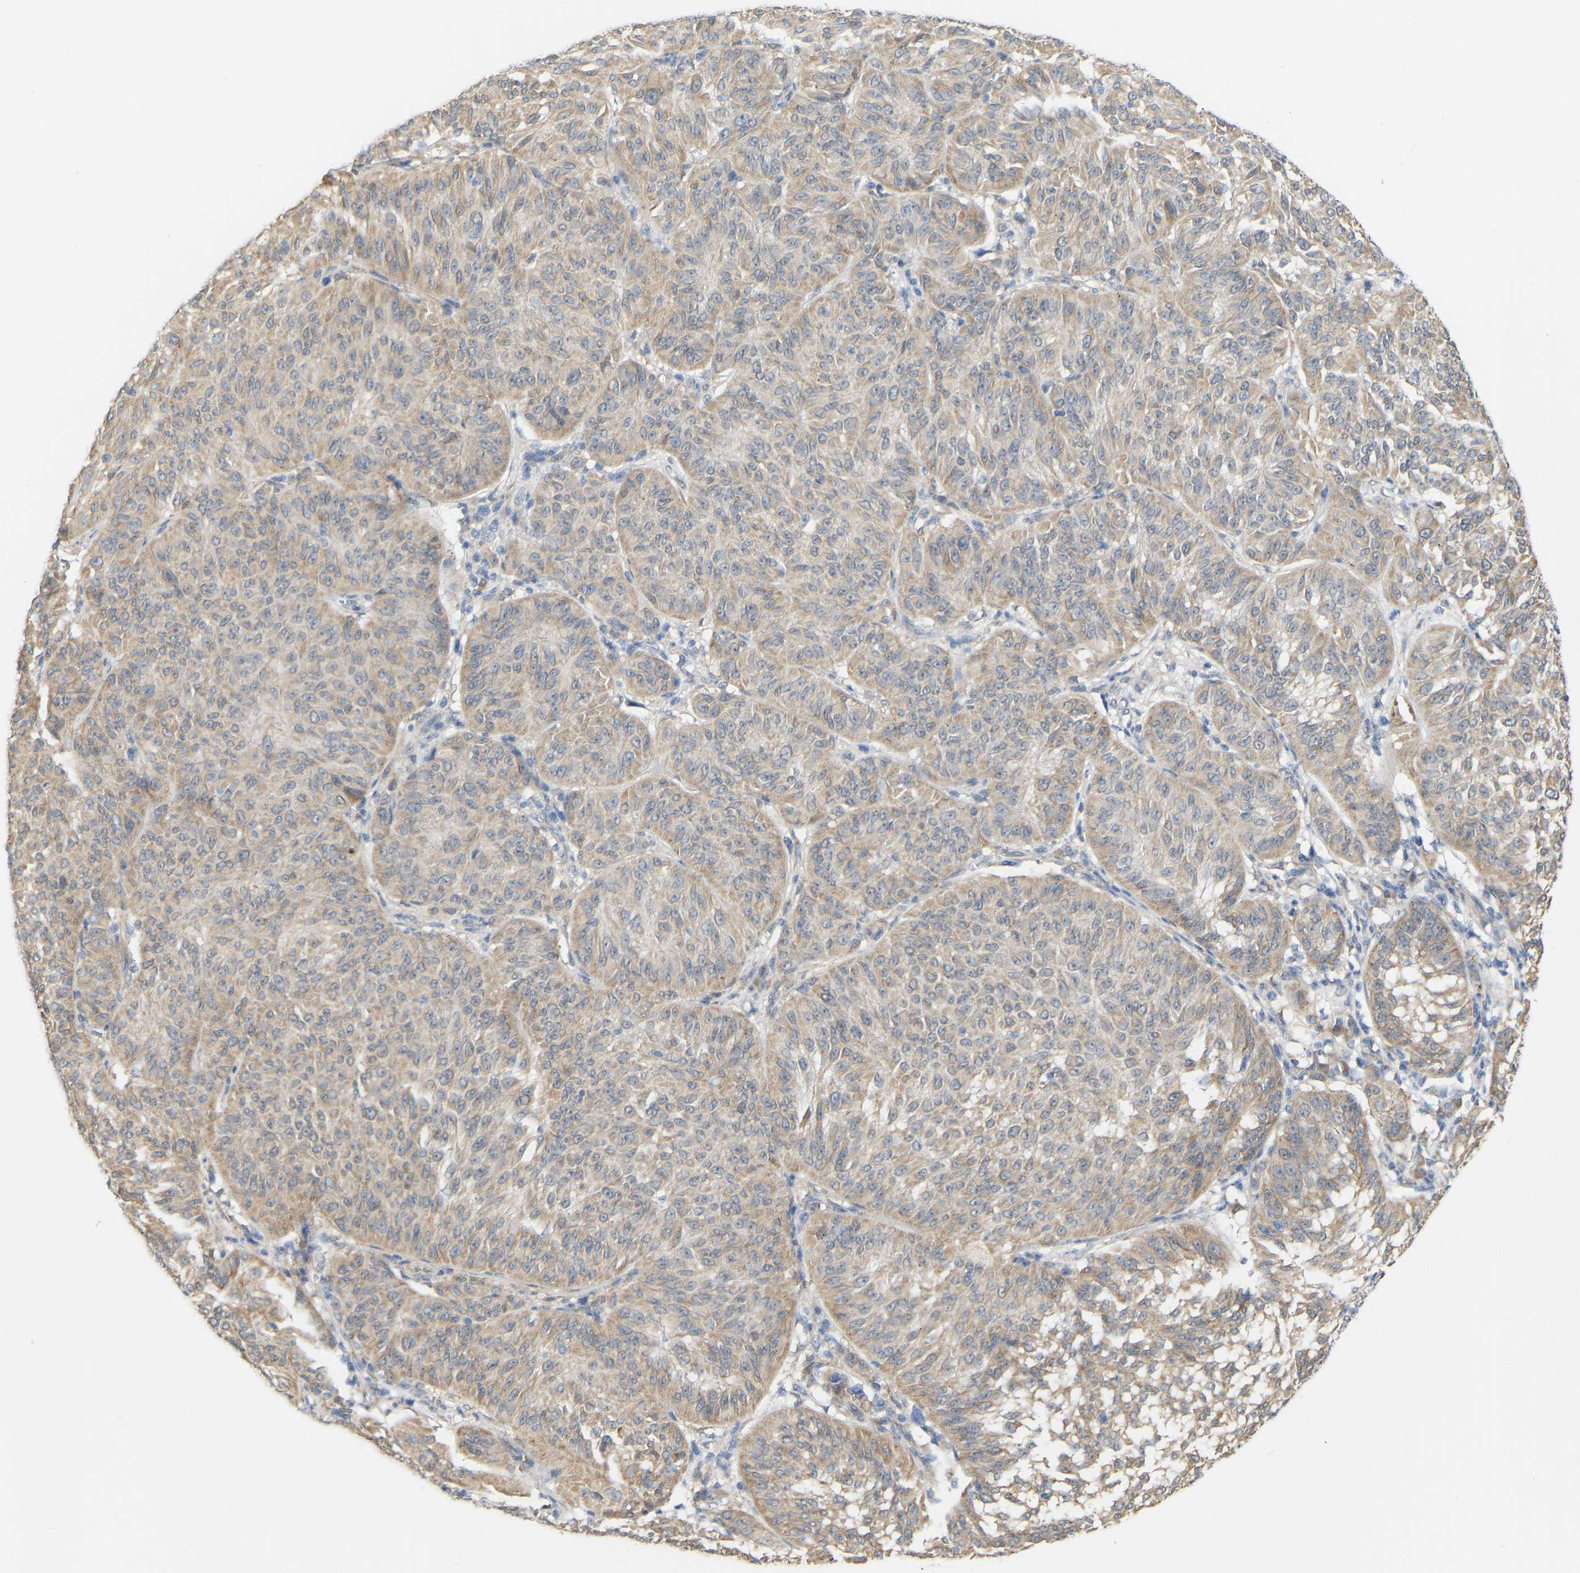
{"staining": {"intensity": "weak", "quantity": "25%-75%", "location": "cytoplasmic/membranous"}, "tissue": "melanoma", "cell_type": "Tumor cells", "image_type": "cancer", "snomed": [{"axis": "morphology", "description": "Malignant melanoma, NOS"}, {"axis": "topography", "description": "Skin"}], "caption": "Immunohistochemistry (IHC) histopathology image of malignant melanoma stained for a protein (brown), which demonstrates low levels of weak cytoplasmic/membranous expression in approximately 25%-75% of tumor cells.", "gene": "BEND3", "patient": {"sex": "female", "age": 72}}